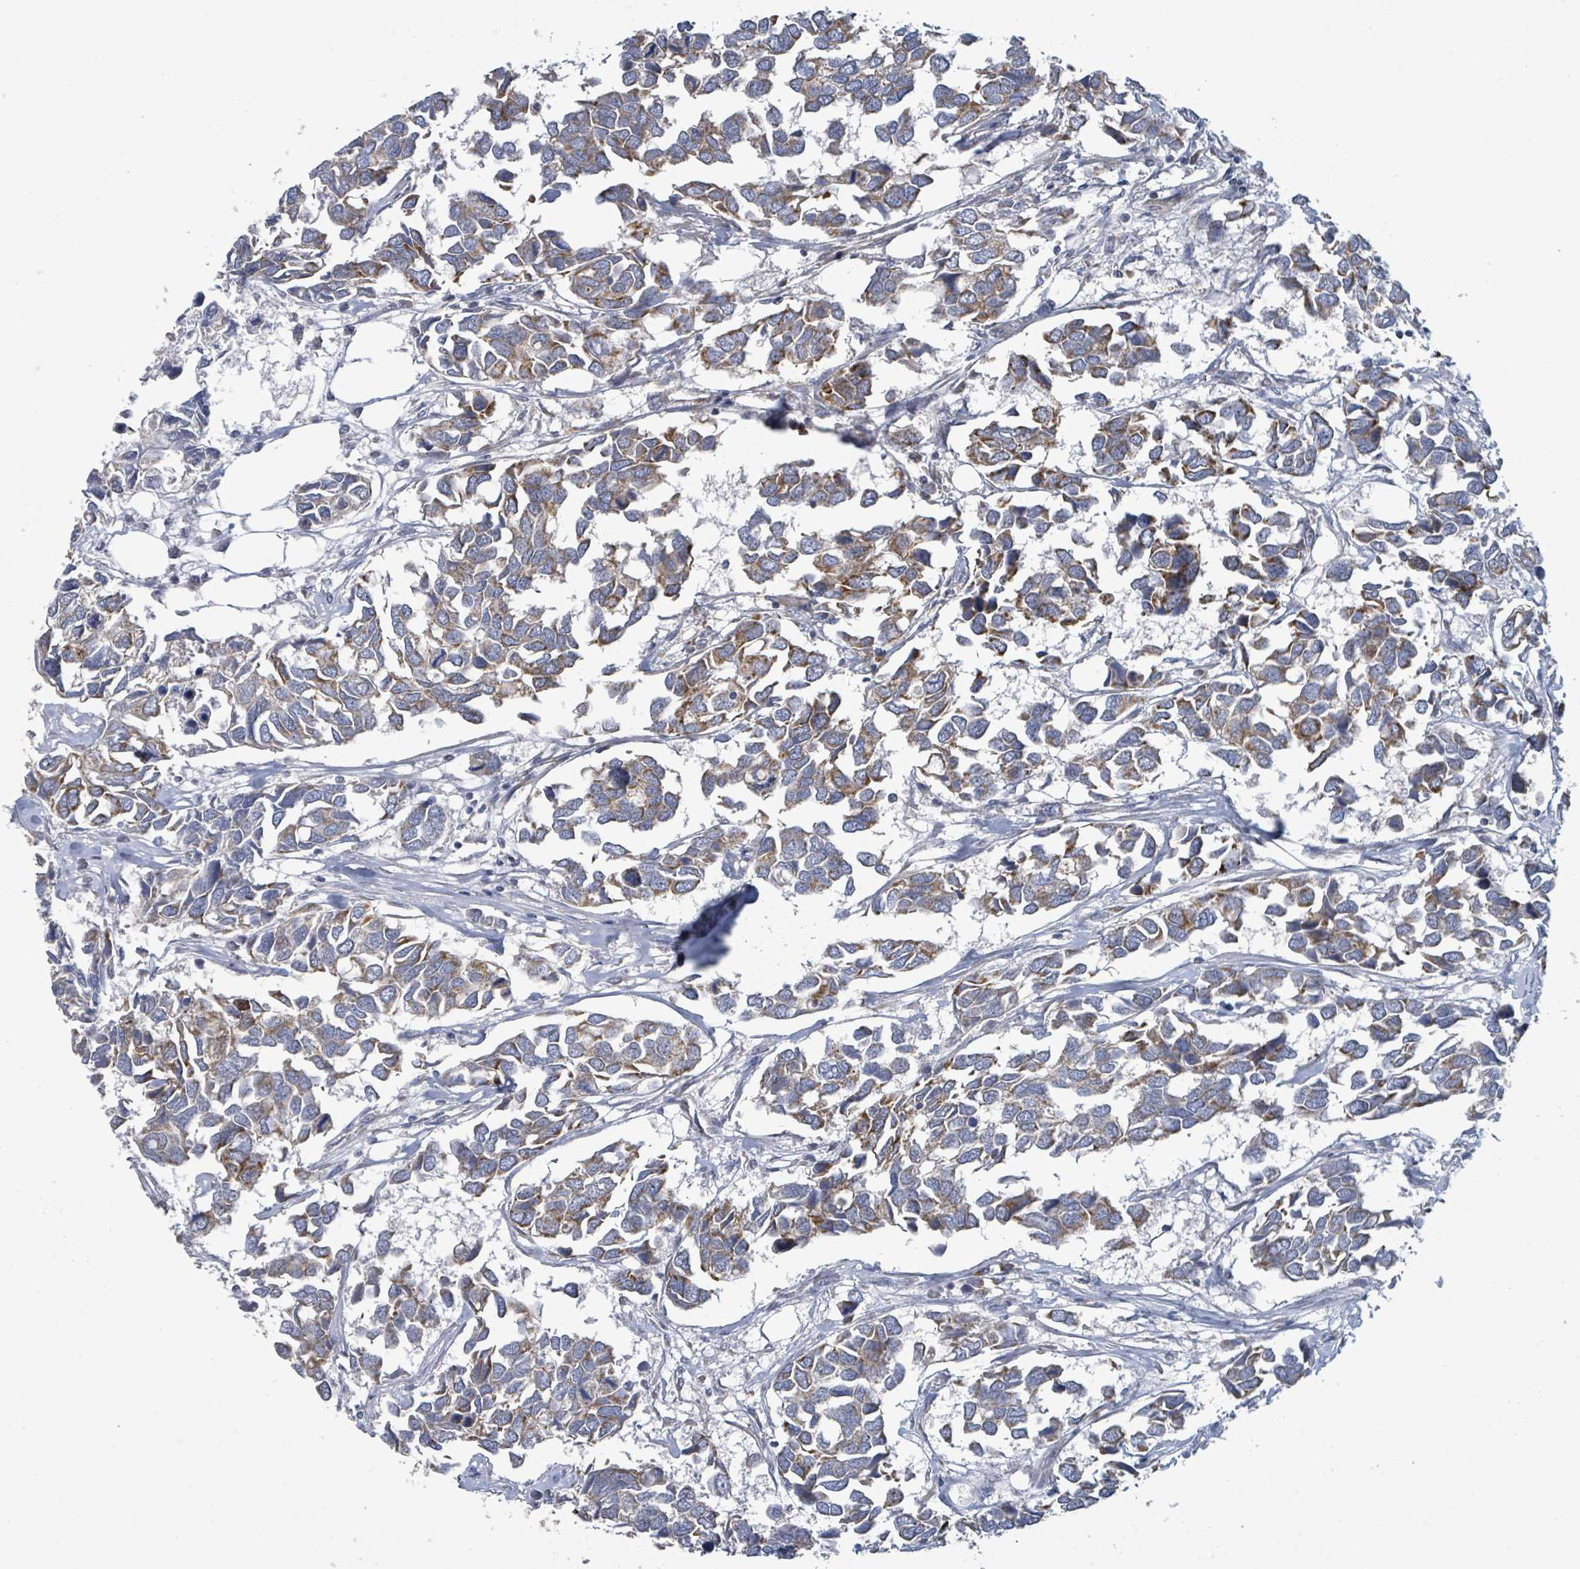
{"staining": {"intensity": "moderate", "quantity": "25%-75%", "location": "cytoplasmic/membranous"}, "tissue": "breast cancer", "cell_type": "Tumor cells", "image_type": "cancer", "snomed": [{"axis": "morphology", "description": "Duct carcinoma"}, {"axis": "topography", "description": "Breast"}], "caption": "Brown immunohistochemical staining in human breast cancer displays moderate cytoplasmic/membranous staining in approximately 25%-75% of tumor cells. Using DAB (brown) and hematoxylin (blue) stains, captured at high magnification using brightfield microscopy.", "gene": "SUCLG2", "patient": {"sex": "female", "age": 83}}